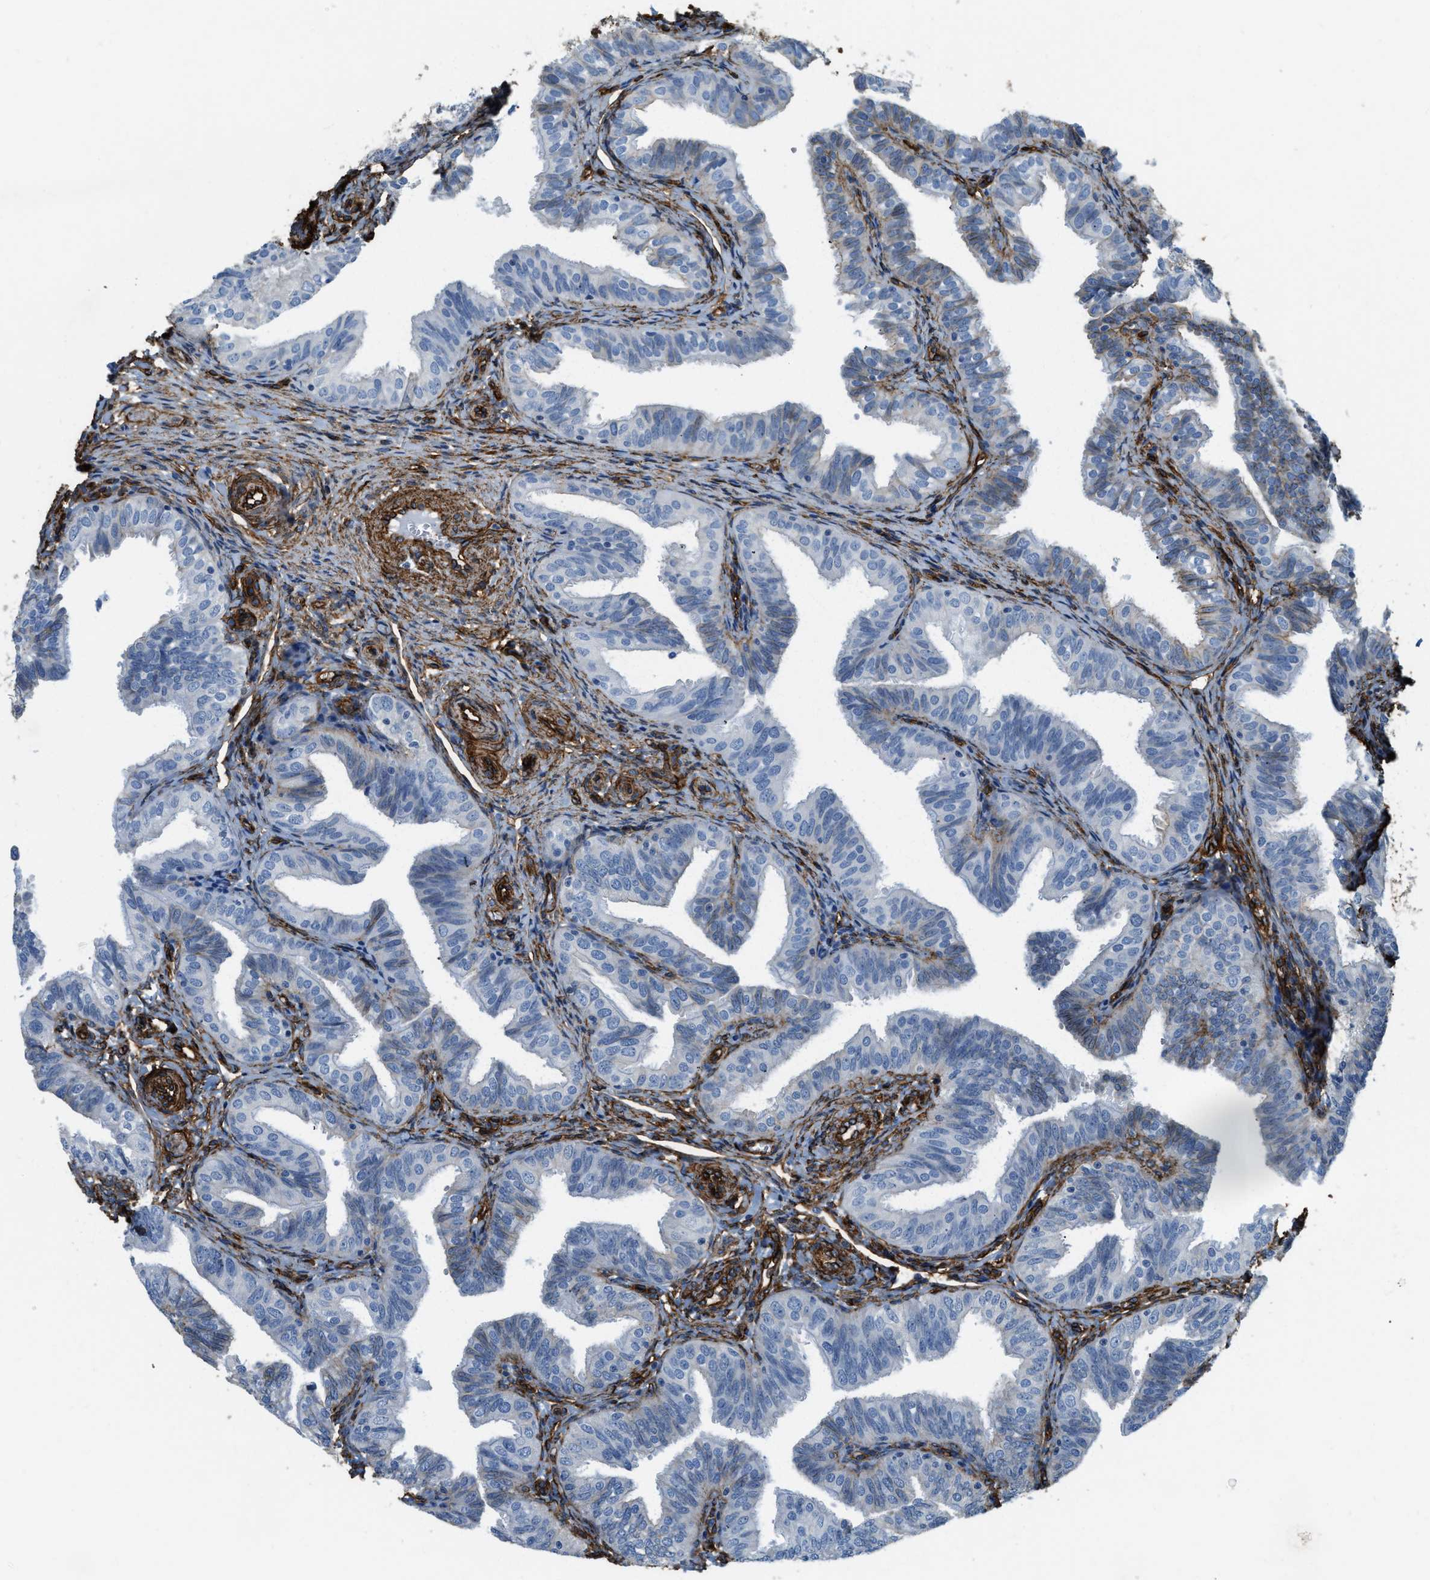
{"staining": {"intensity": "negative", "quantity": "none", "location": "none"}, "tissue": "fallopian tube", "cell_type": "Glandular cells", "image_type": "normal", "snomed": [{"axis": "morphology", "description": "Normal tissue, NOS"}, {"axis": "topography", "description": "Fallopian tube"}], "caption": "Protein analysis of benign fallopian tube reveals no significant staining in glandular cells. (Immunohistochemistry (ihc), brightfield microscopy, high magnification).", "gene": "TMEM43", "patient": {"sex": "female", "age": 35}}